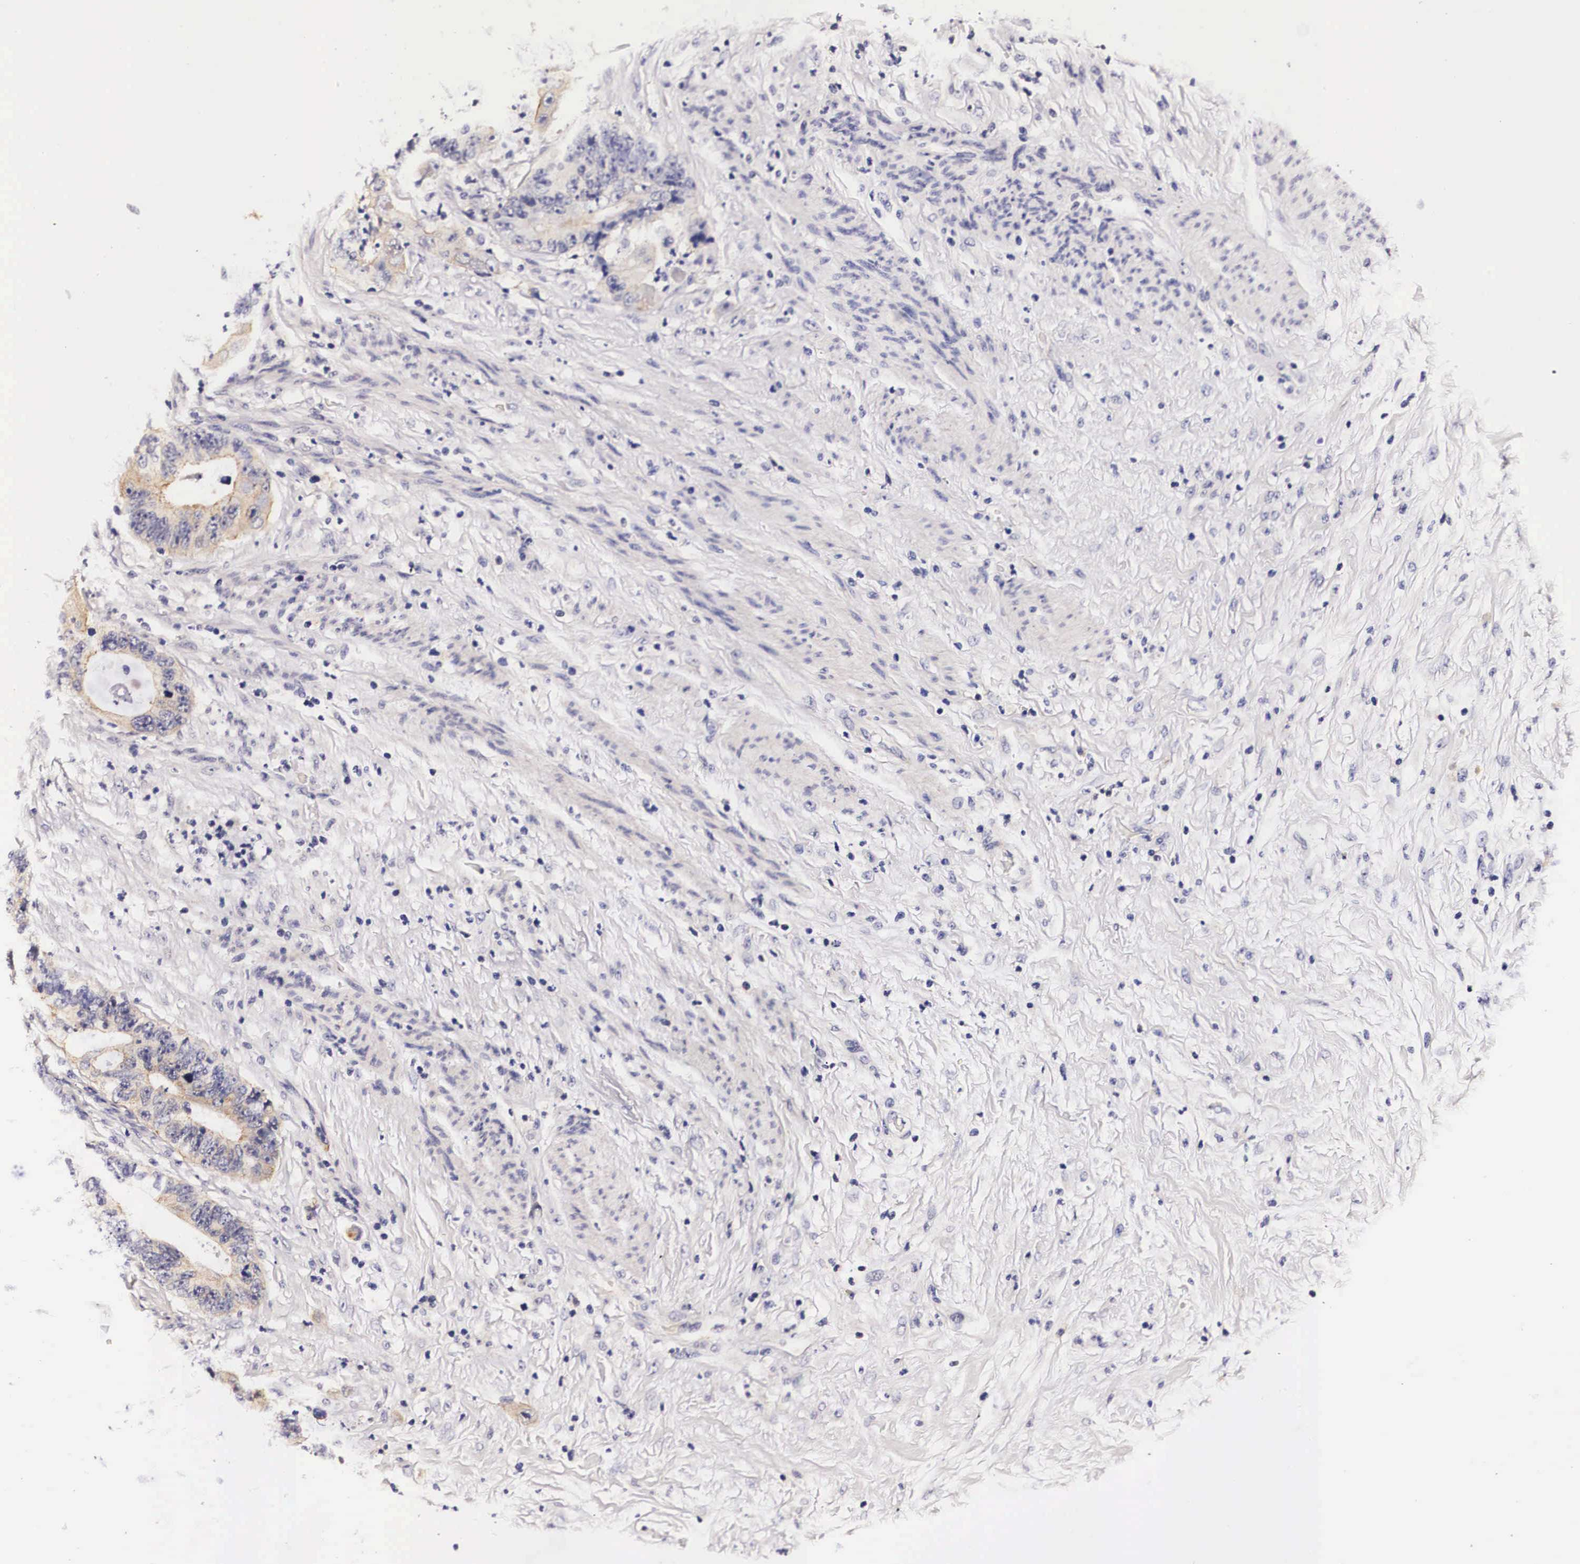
{"staining": {"intensity": "weak", "quantity": "25%-75%", "location": "cytoplasmic/membranous"}, "tissue": "colorectal cancer", "cell_type": "Tumor cells", "image_type": "cancer", "snomed": [{"axis": "morphology", "description": "Adenocarcinoma, NOS"}, {"axis": "topography", "description": "Rectum"}], "caption": "Protein expression analysis of colorectal cancer (adenocarcinoma) exhibits weak cytoplasmic/membranous expression in about 25%-75% of tumor cells.", "gene": "PHETA2", "patient": {"sex": "female", "age": 65}}